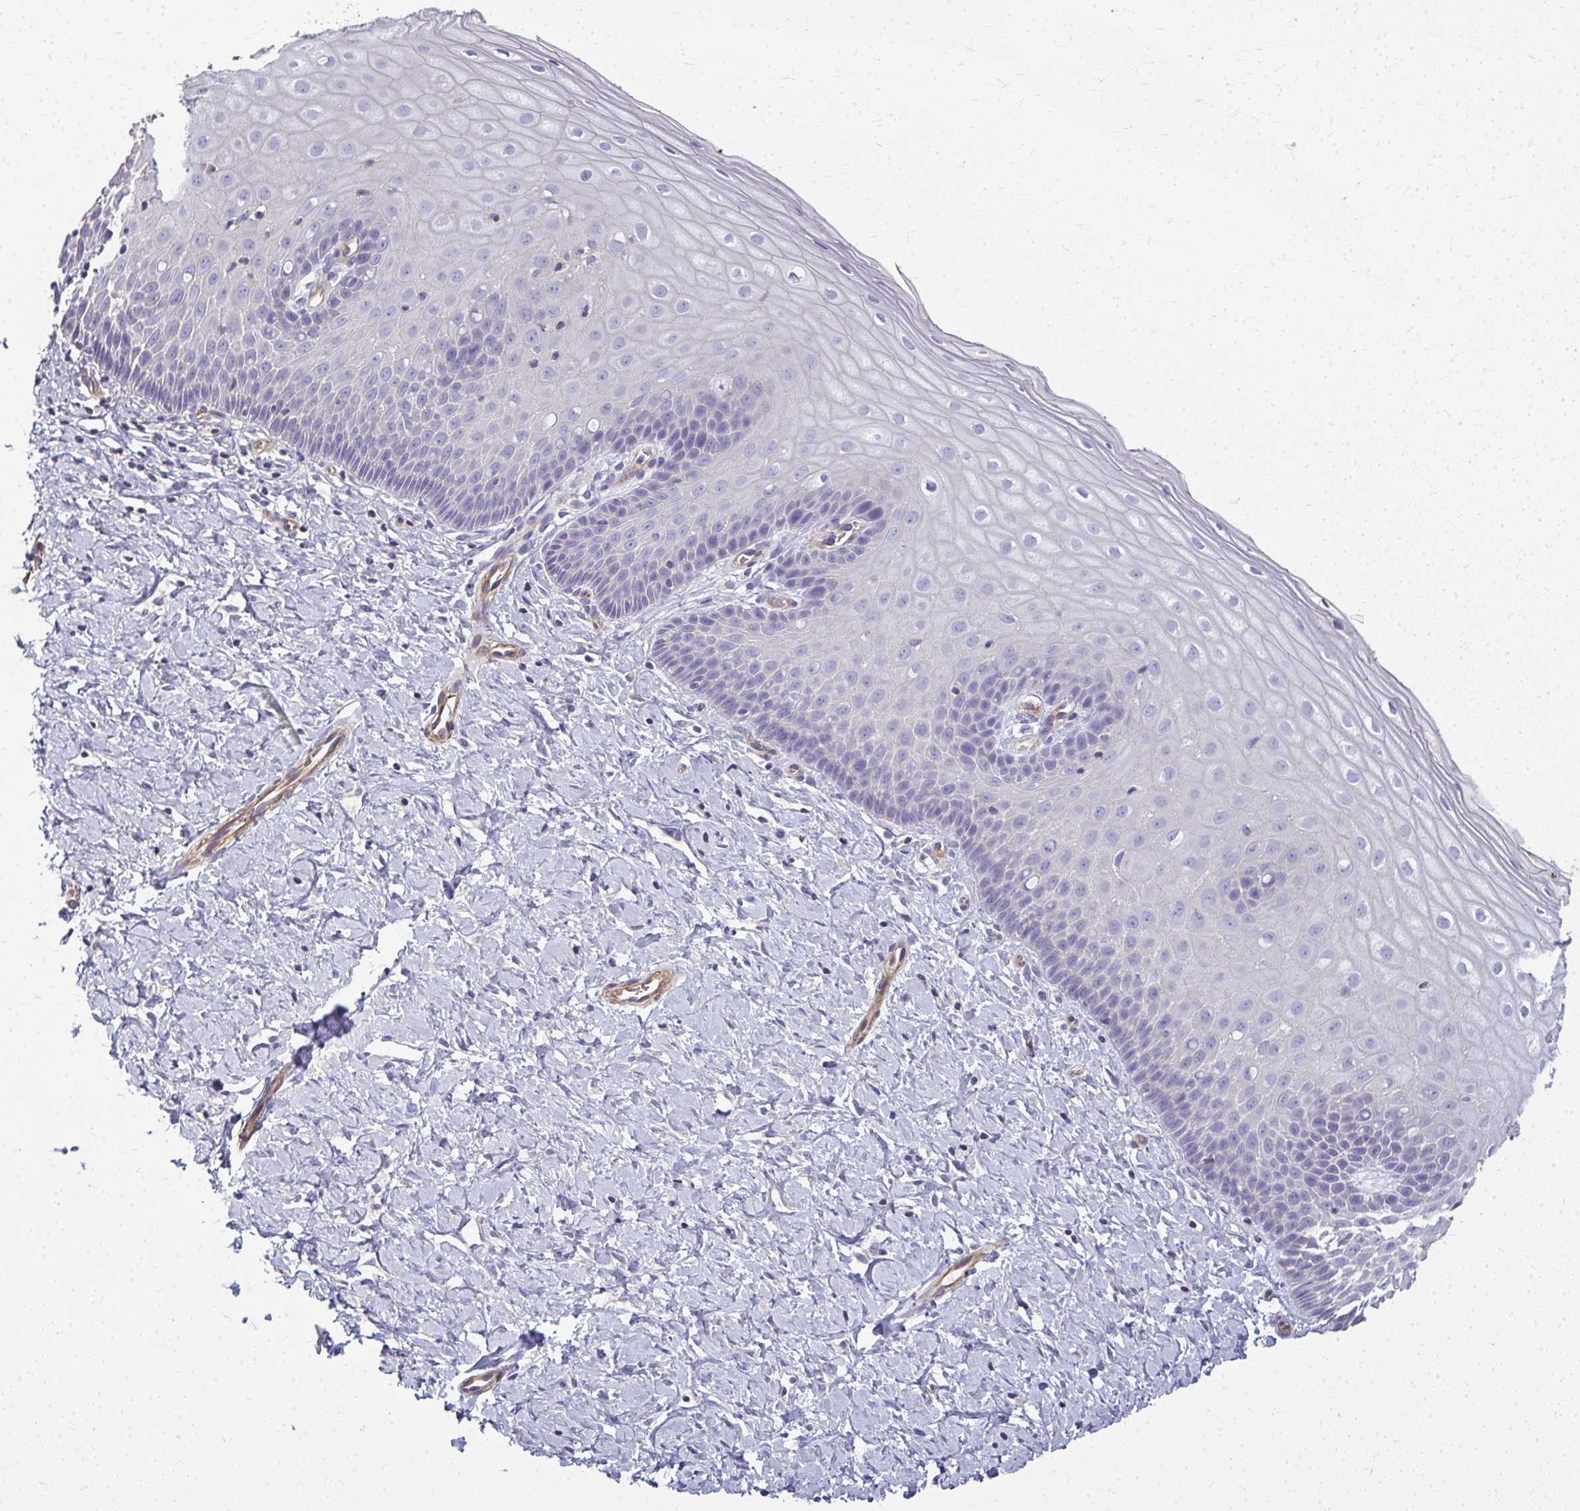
{"staining": {"intensity": "negative", "quantity": "none", "location": "none"}, "tissue": "cervix", "cell_type": "Glandular cells", "image_type": "normal", "snomed": [{"axis": "morphology", "description": "Normal tissue, NOS"}, {"axis": "topography", "description": "Cervix"}], "caption": "An immunohistochemistry (IHC) micrograph of unremarkable cervix is shown. There is no staining in glandular cells of cervix.", "gene": "MYL1", "patient": {"sex": "female", "age": 37}}